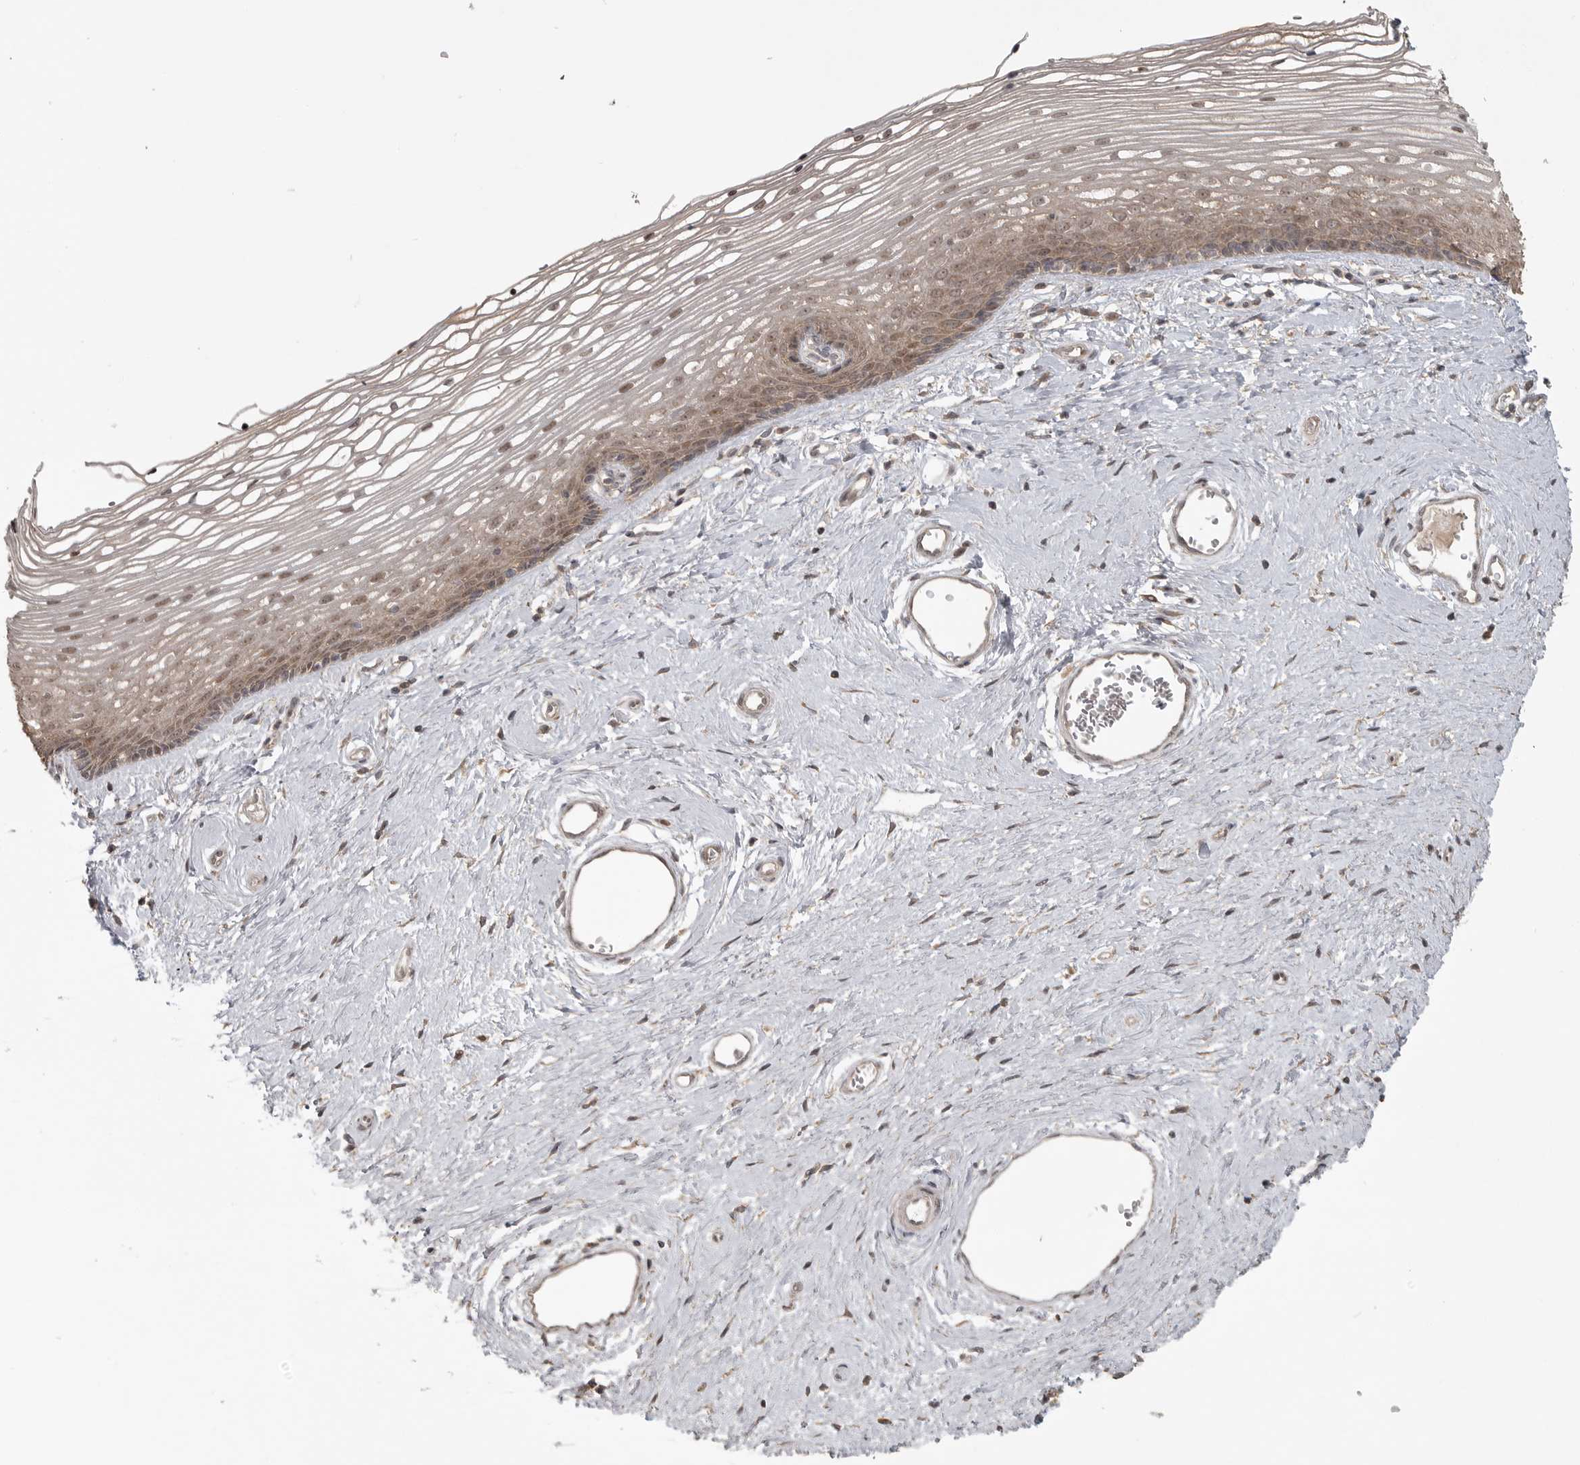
{"staining": {"intensity": "moderate", "quantity": "25%-75%", "location": "nuclear"}, "tissue": "vagina", "cell_type": "Squamous epithelial cells", "image_type": "normal", "snomed": [{"axis": "morphology", "description": "Normal tissue, NOS"}, {"axis": "topography", "description": "Vagina"}], "caption": "IHC (DAB (3,3'-diaminobenzidine)) staining of benign human vagina demonstrates moderate nuclear protein staining in about 25%-75% of squamous epithelial cells.", "gene": "LLGL1", "patient": {"sex": "female", "age": 46}}